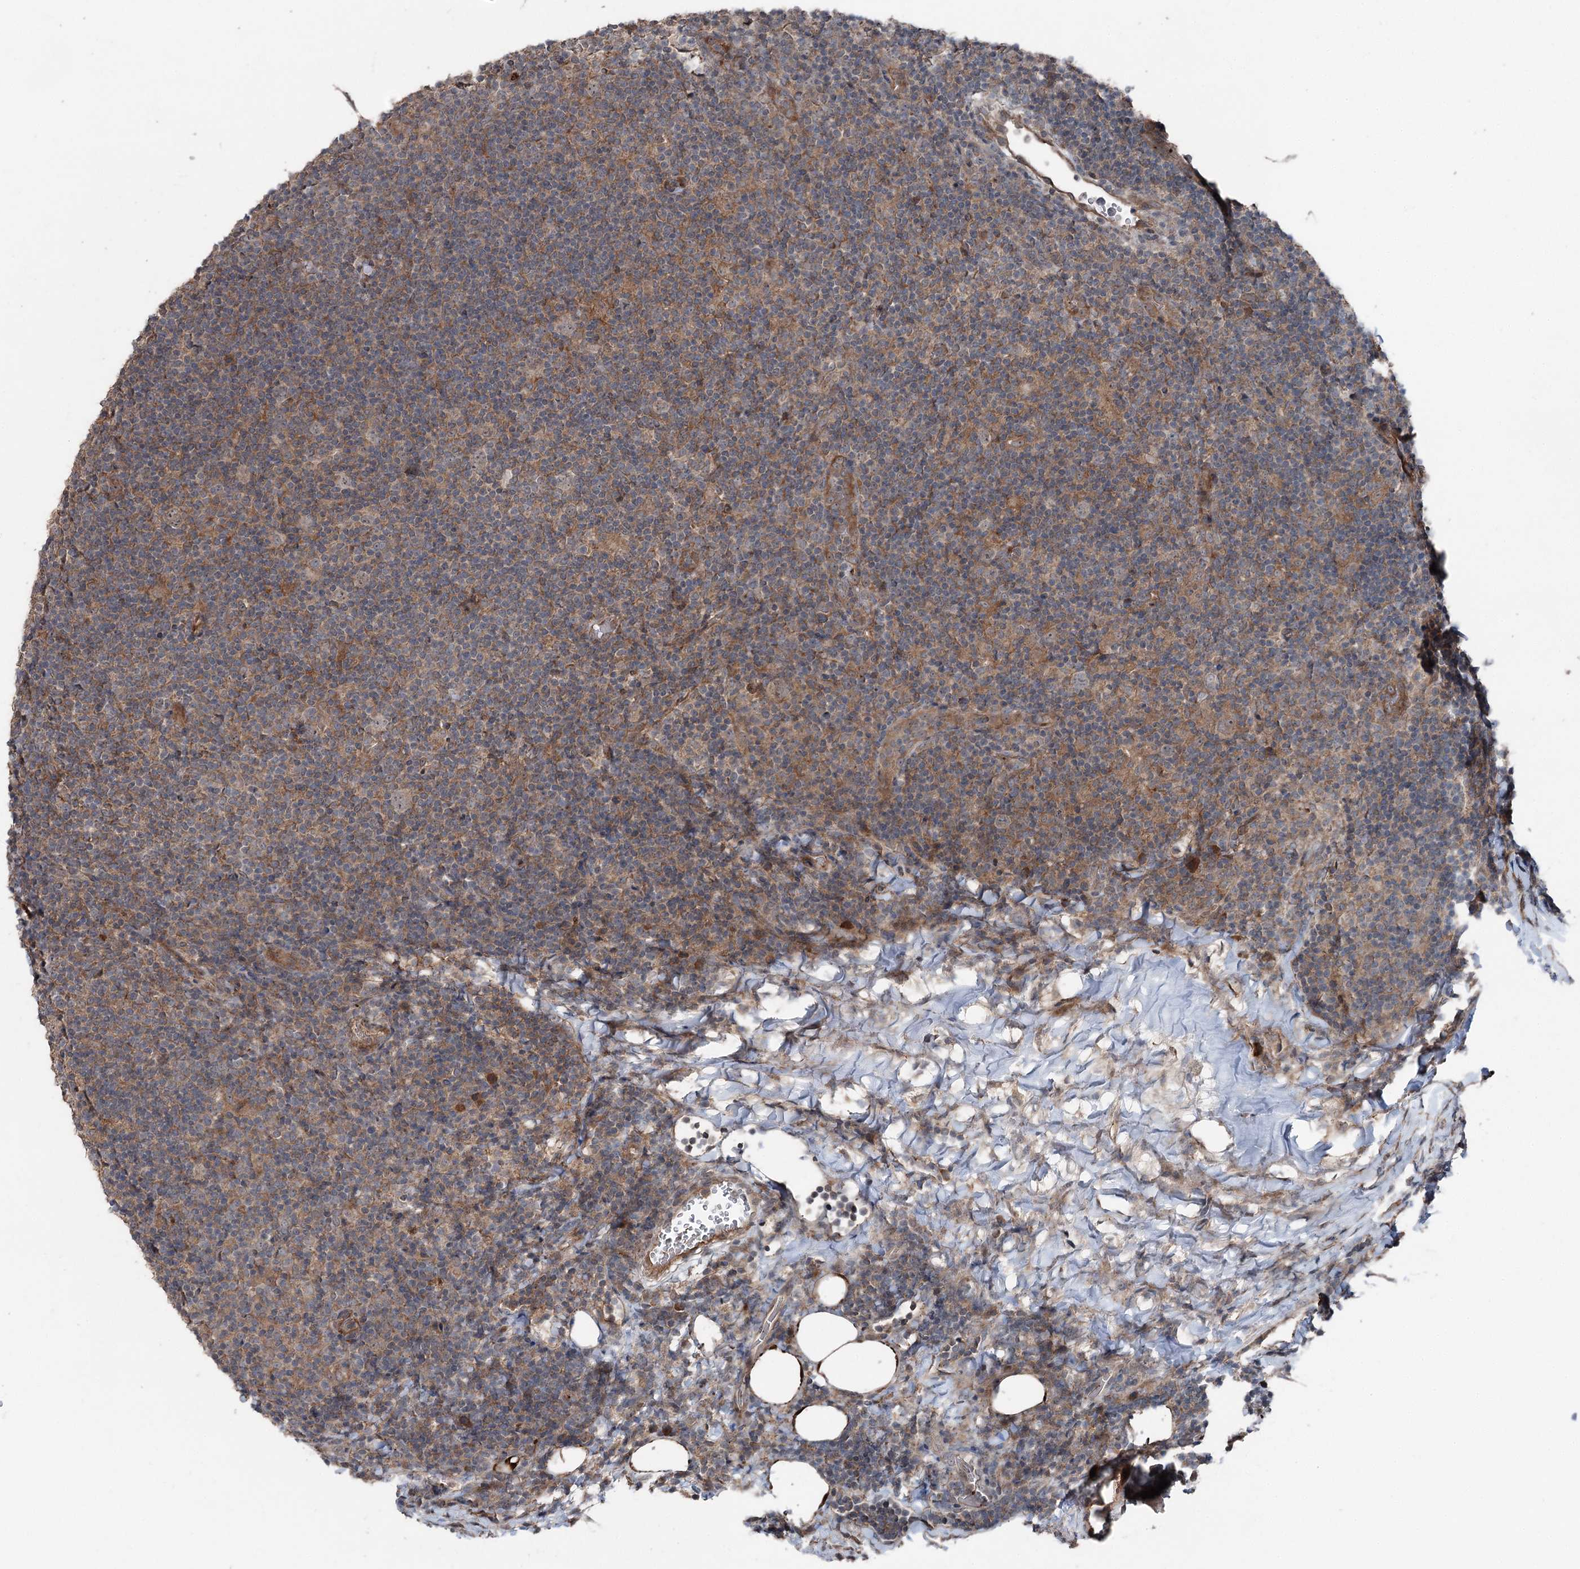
{"staining": {"intensity": "negative", "quantity": "none", "location": "none"}, "tissue": "lymphoma", "cell_type": "Tumor cells", "image_type": "cancer", "snomed": [{"axis": "morphology", "description": "Hodgkin's disease, NOS"}, {"axis": "topography", "description": "Lymph node"}], "caption": "This is a photomicrograph of immunohistochemistry staining of lymphoma, which shows no staining in tumor cells. (DAB (3,3'-diaminobenzidine) immunohistochemistry visualized using brightfield microscopy, high magnification).", "gene": "MAPK8IP2", "patient": {"sex": "female", "age": 57}}